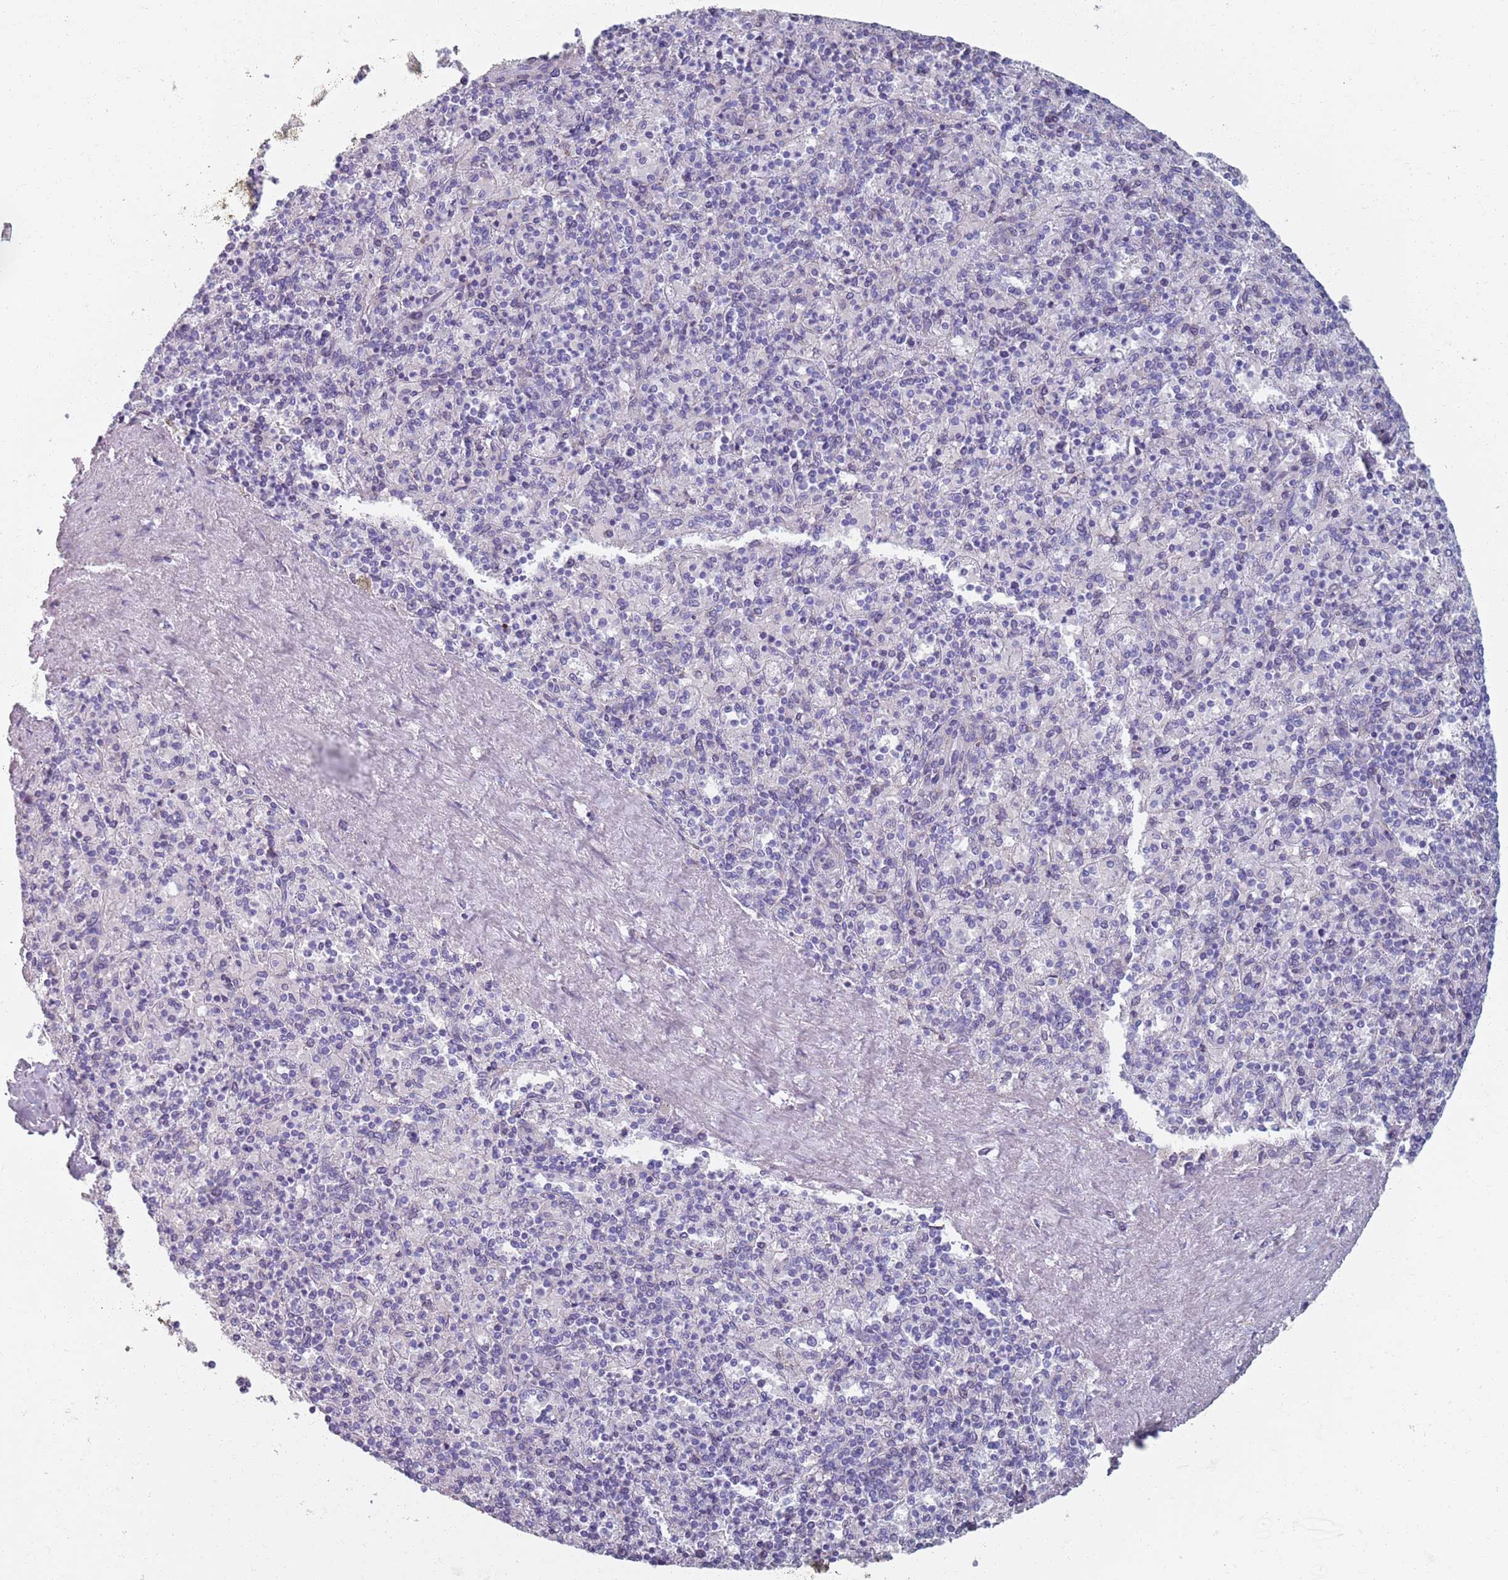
{"staining": {"intensity": "negative", "quantity": "none", "location": "none"}, "tissue": "spleen", "cell_type": "Cells in red pulp", "image_type": "normal", "snomed": [{"axis": "morphology", "description": "Normal tissue, NOS"}, {"axis": "topography", "description": "Spleen"}], "caption": "Spleen stained for a protein using immunohistochemistry demonstrates no staining cells in red pulp.", "gene": "PLOD1", "patient": {"sex": "male", "age": 82}}